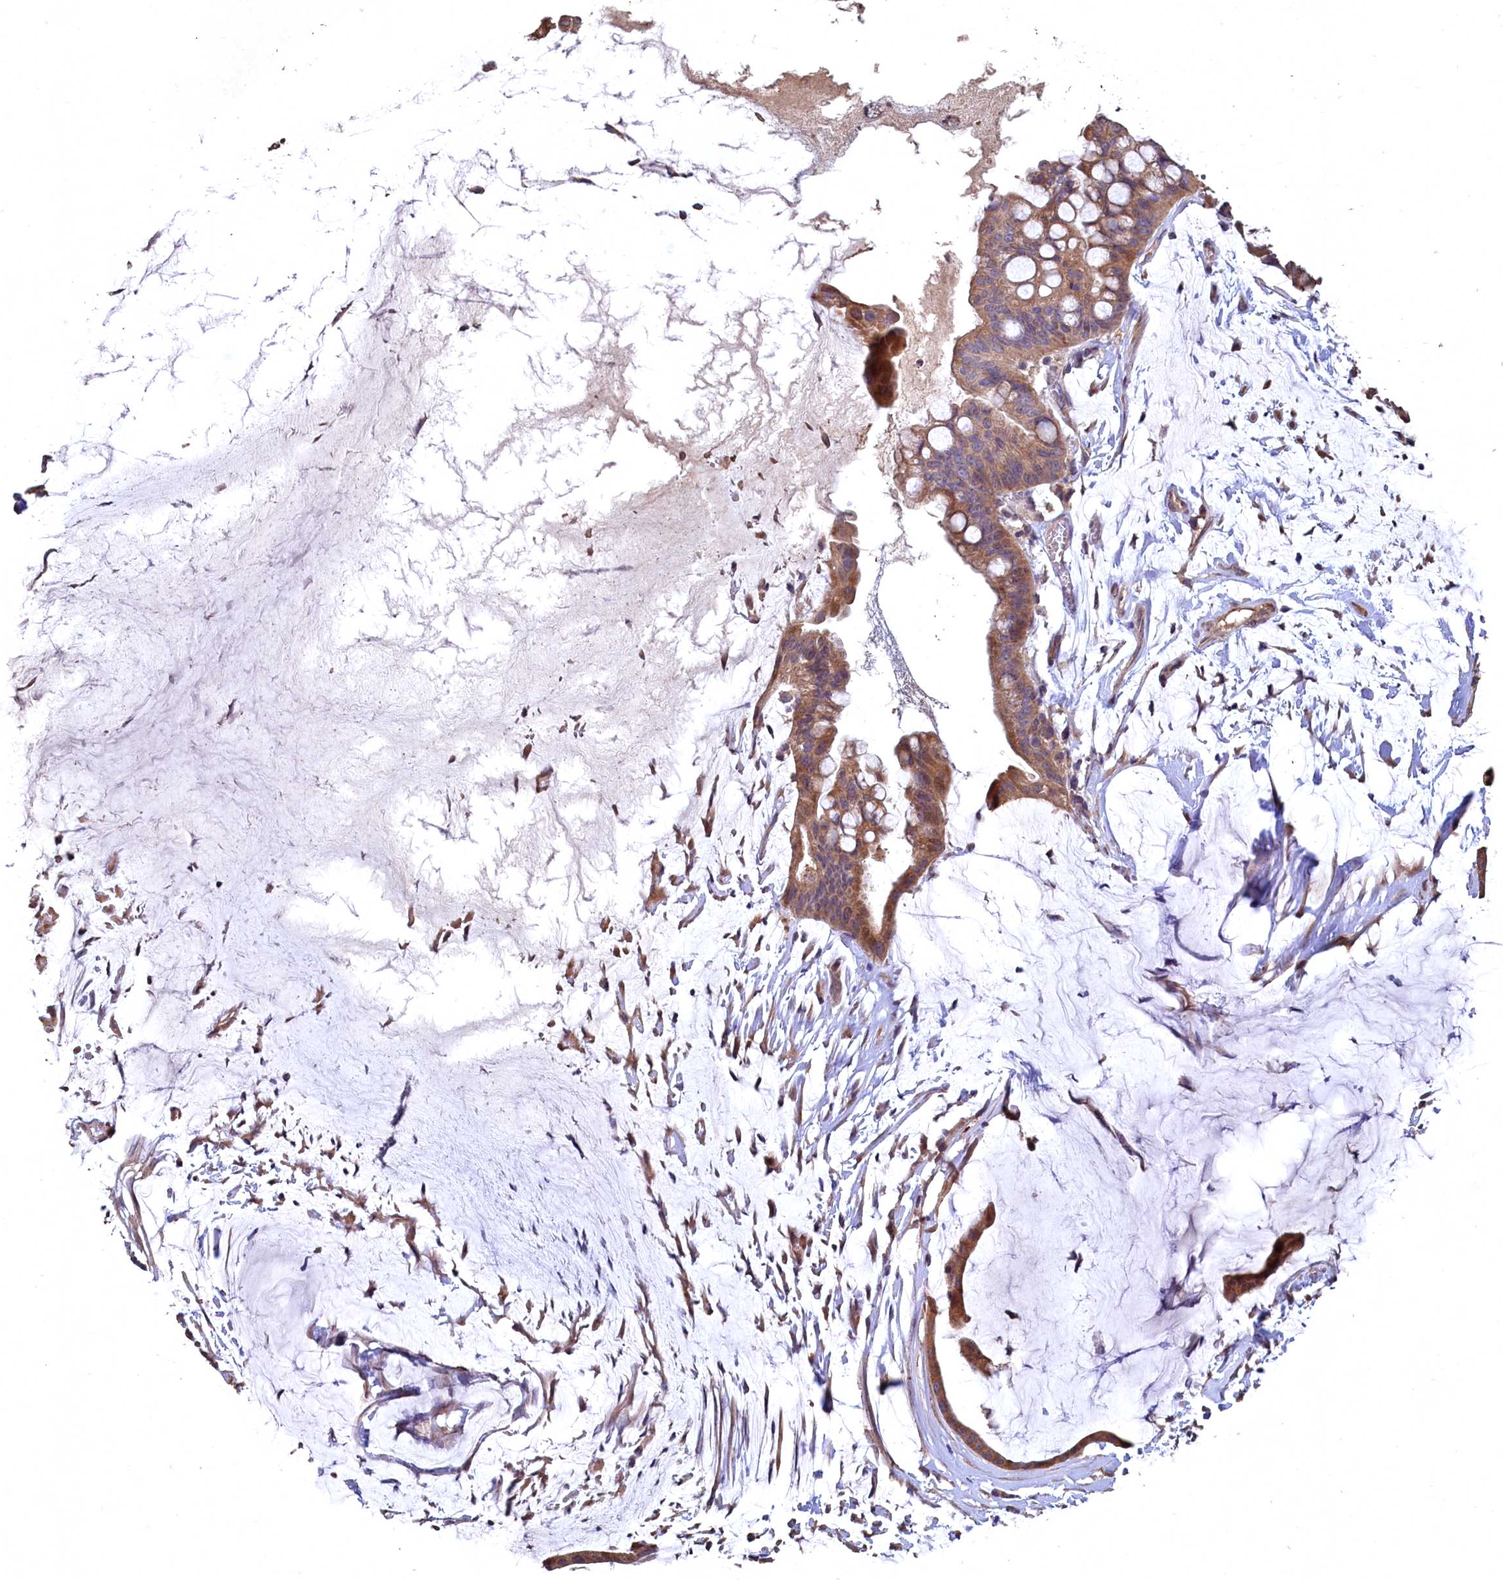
{"staining": {"intensity": "moderate", "quantity": ">75%", "location": "cytoplasmic/membranous"}, "tissue": "ovarian cancer", "cell_type": "Tumor cells", "image_type": "cancer", "snomed": [{"axis": "morphology", "description": "Cystadenocarcinoma, mucinous, NOS"}, {"axis": "topography", "description": "Ovary"}], "caption": "Human mucinous cystadenocarcinoma (ovarian) stained with a protein marker shows moderate staining in tumor cells.", "gene": "FUNDC1", "patient": {"sex": "female", "age": 73}}